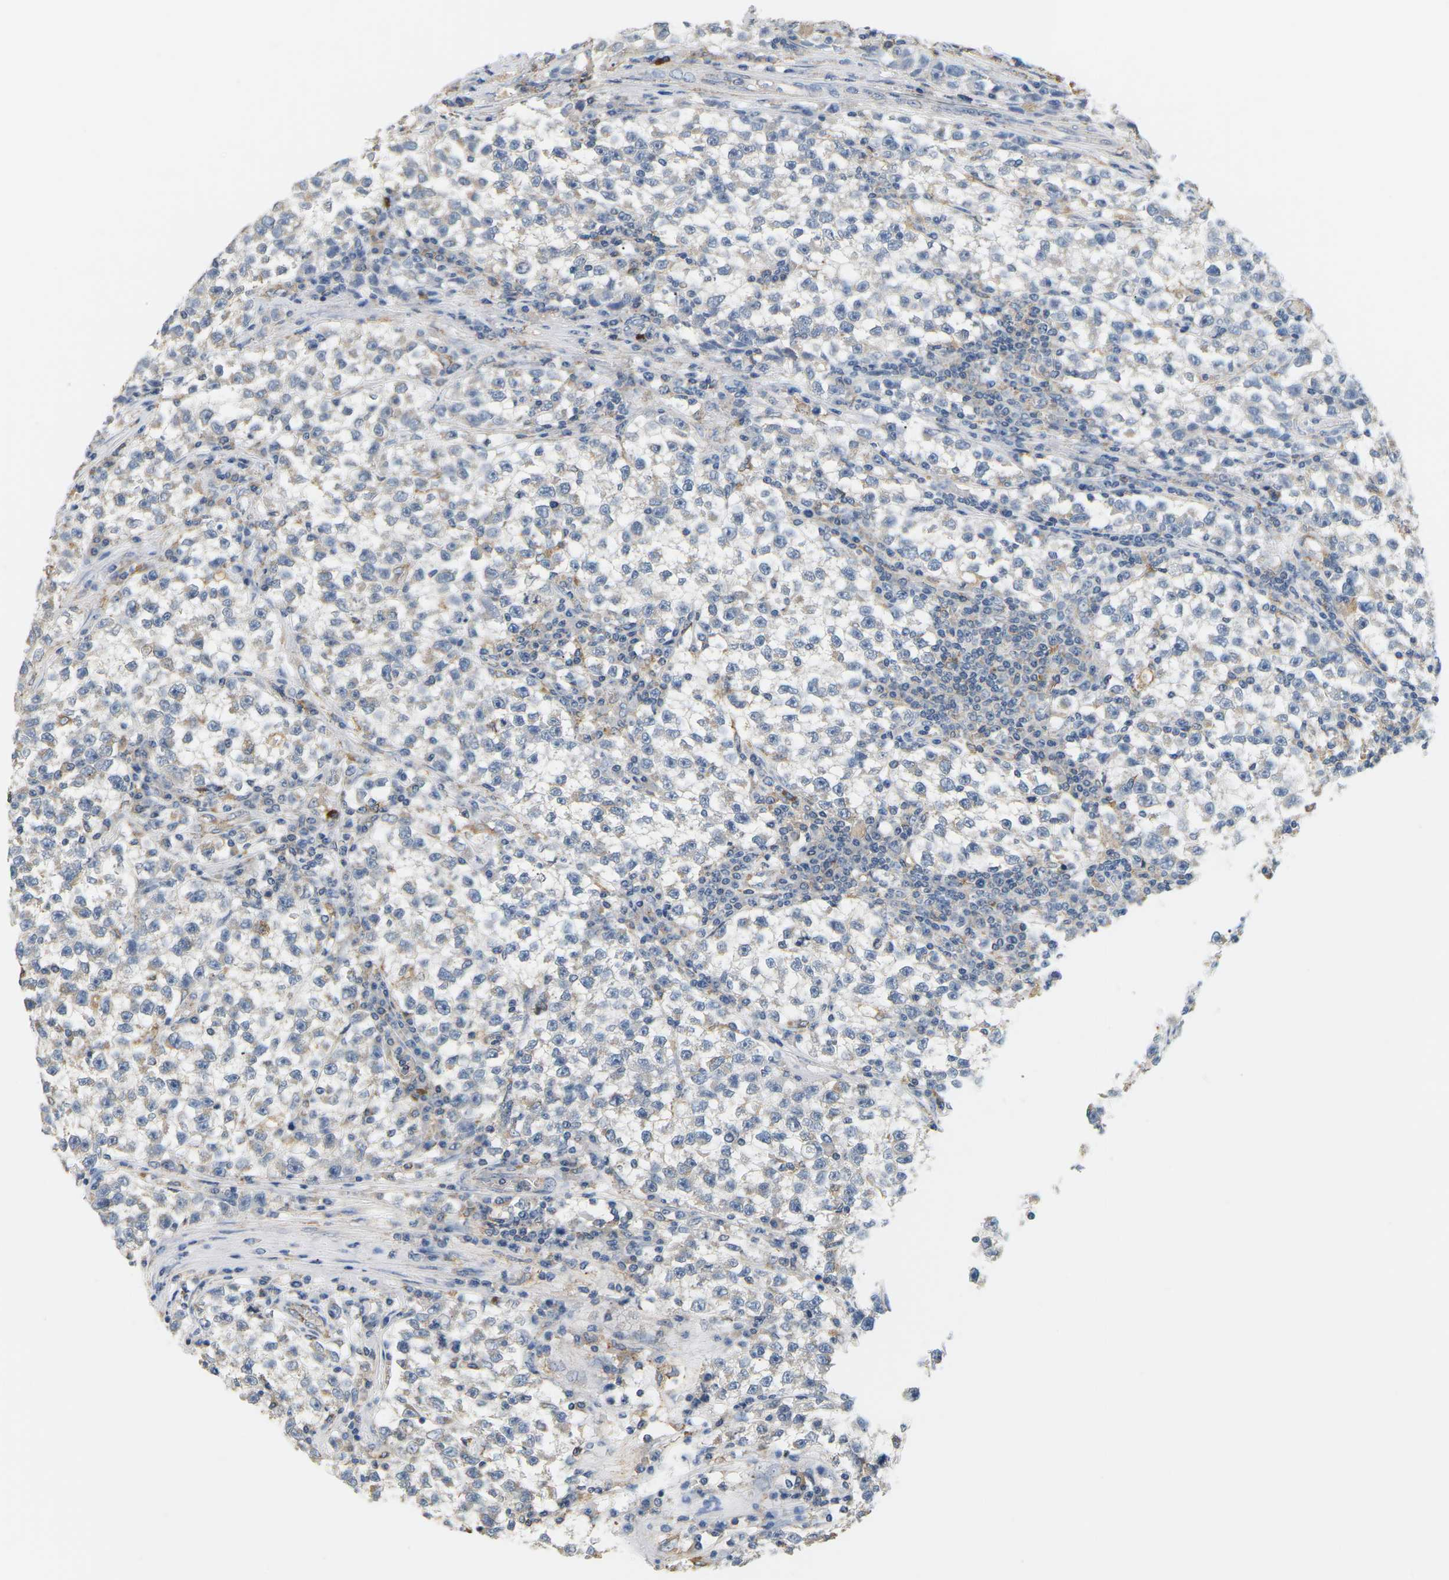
{"staining": {"intensity": "negative", "quantity": "none", "location": "none"}, "tissue": "testis cancer", "cell_type": "Tumor cells", "image_type": "cancer", "snomed": [{"axis": "morphology", "description": "Seminoma, NOS"}, {"axis": "topography", "description": "Testis"}], "caption": "The IHC histopathology image has no significant staining in tumor cells of testis seminoma tissue.", "gene": "ADM", "patient": {"sex": "male", "age": 22}}